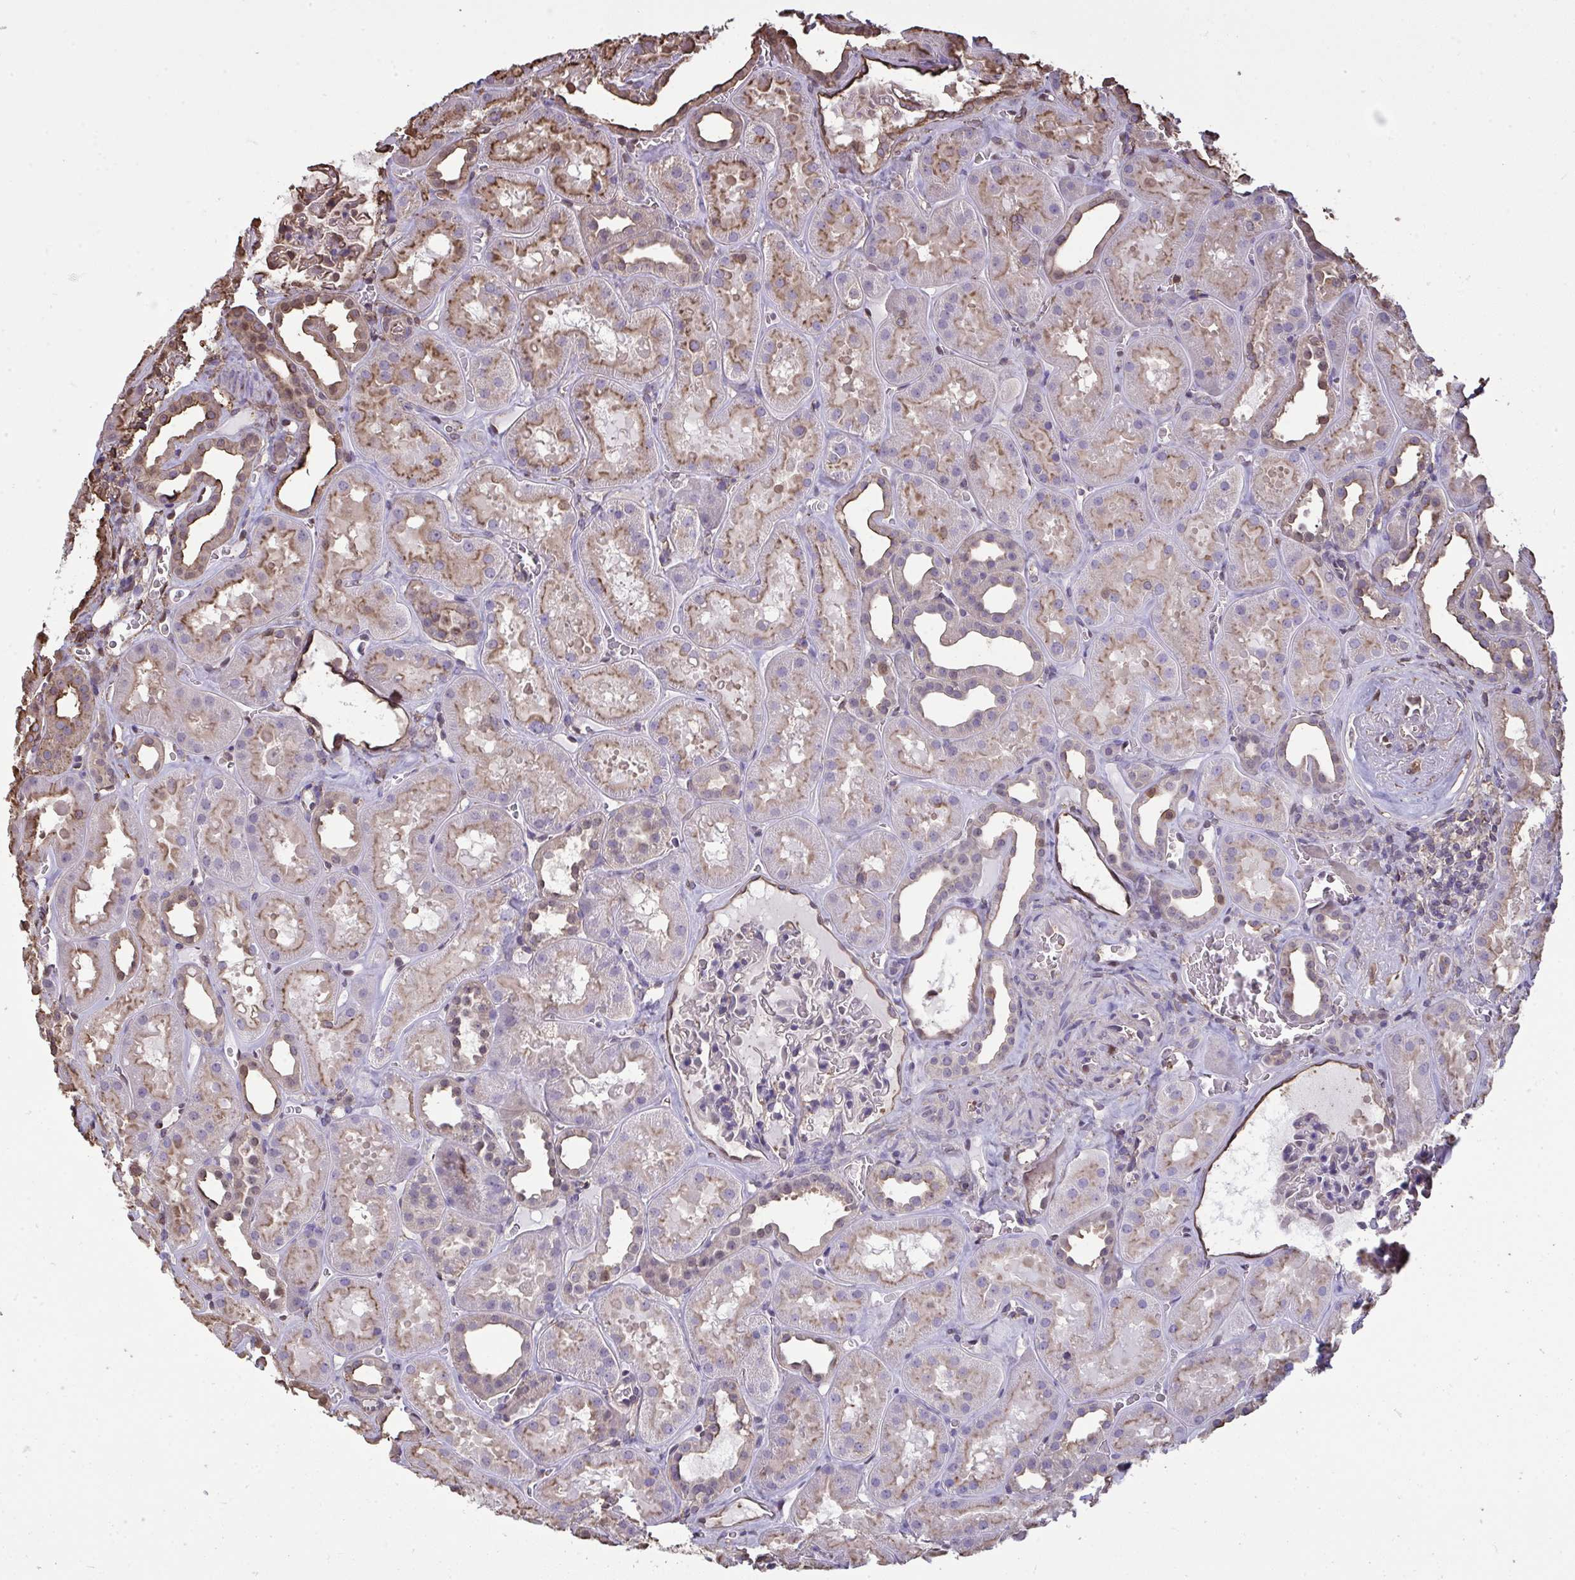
{"staining": {"intensity": "negative", "quantity": "none", "location": "none"}, "tissue": "kidney", "cell_type": "Cells in glomeruli", "image_type": "normal", "snomed": [{"axis": "morphology", "description": "Normal tissue, NOS"}, {"axis": "topography", "description": "Kidney"}], "caption": "An image of kidney stained for a protein demonstrates no brown staining in cells in glomeruli.", "gene": "ANXA5", "patient": {"sex": "female", "age": 41}}